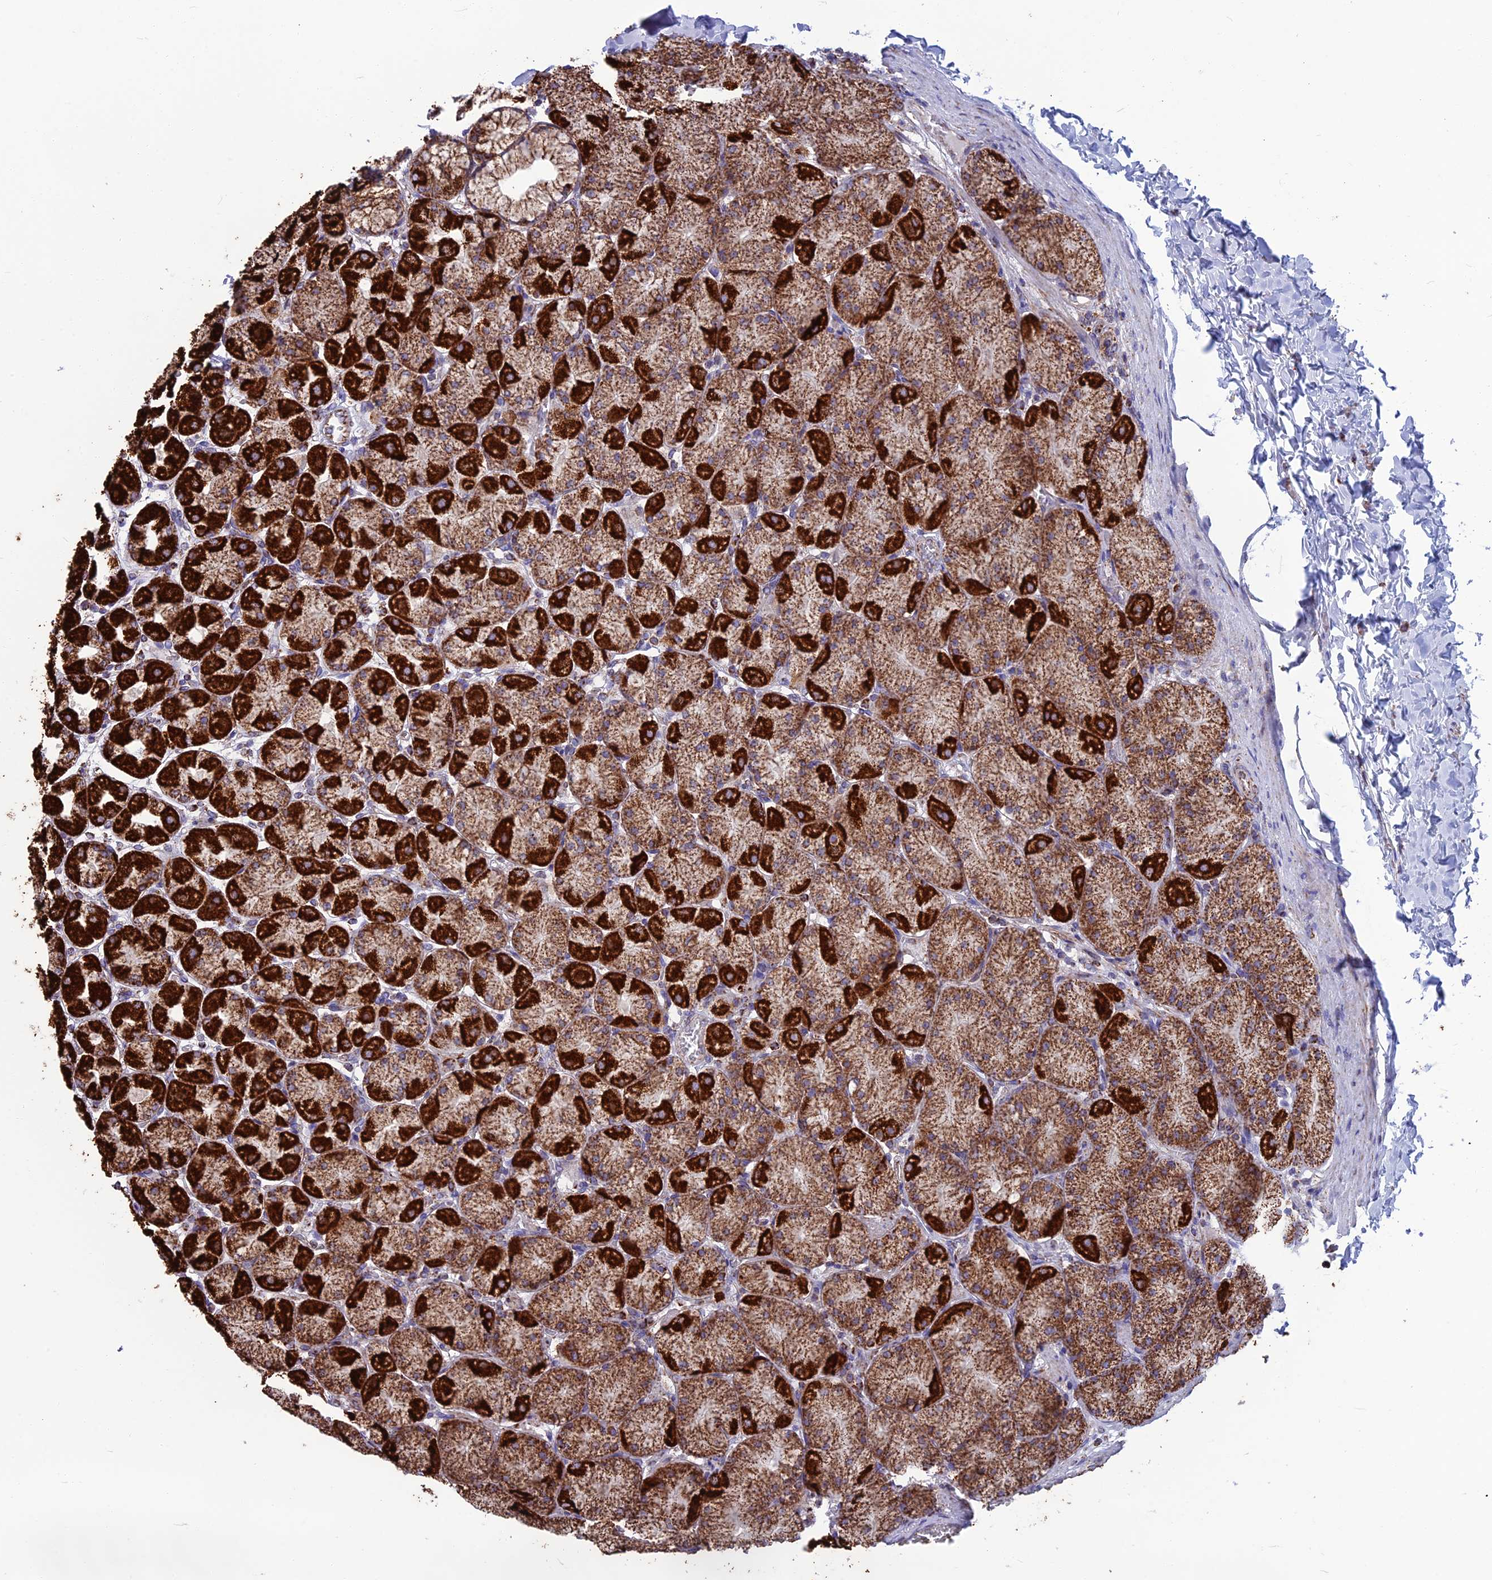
{"staining": {"intensity": "strong", "quantity": ">75%", "location": "cytoplasmic/membranous"}, "tissue": "stomach", "cell_type": "Glandular cells", "image_type": "normal", "snomed": [{"axis": "morphology", "description": "Normal tissue, NOS"}, {"axis": "topography", "description": "Stomach, upper"}], "caption": "High-magnification brightfield microscopy of normal stomach stained with DAB (brown) and counterstained with hematoxylin (blue). glandular cells exhibit strong cytoplasmic/membranous expression is appreciated in about>75% of cells. The protein of interest is stained brown, and the nuclei are stained in blue (DAB (3,3'-diaminobenzidine) IHC with brightfield microscopy, high magnification).", "gene": "CS", "patient": {"sex": "female", "age": 56}}